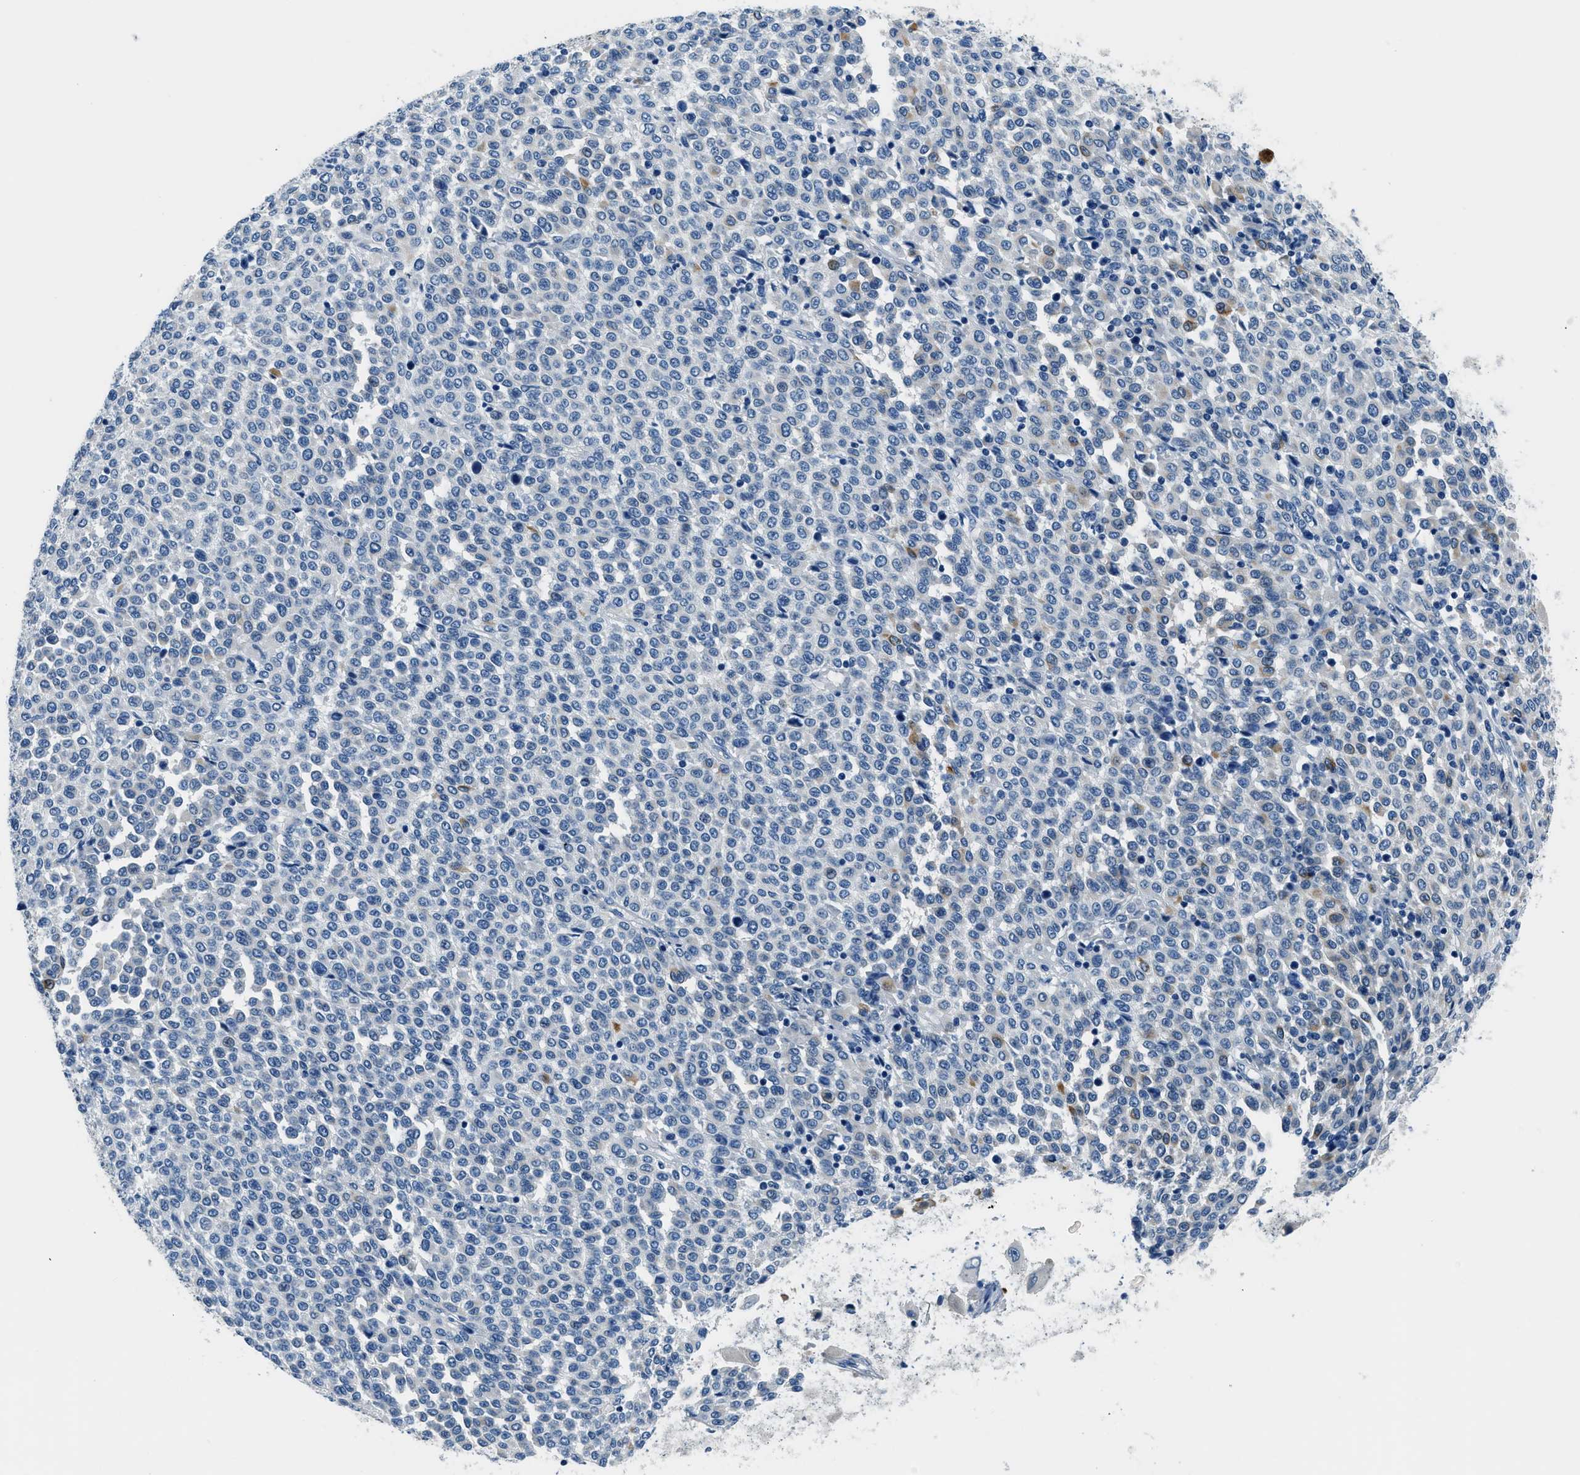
{"staining": {"intensity": "negative", "quantity": "none", "location": "none"}, "tissue": "melanoma", "cell_type": "Tumor cells", "image_type": "cancer", "snomed": [{"axis": "morphology", "description": "Malignant melanoma, Metastatic site"}, {"axis": "topography", "description": "Pancreas"}], "caption": "Malignant melanoma (metastatic site) was stained to show a protein in brown. There is no significant staining in tumor cells. (DAB immunohistochemistry (IHC) visualized using brightfield microscopy, high magnification).", "gene": "GJA3", "patient": {"sex": "female", "age": 30}}